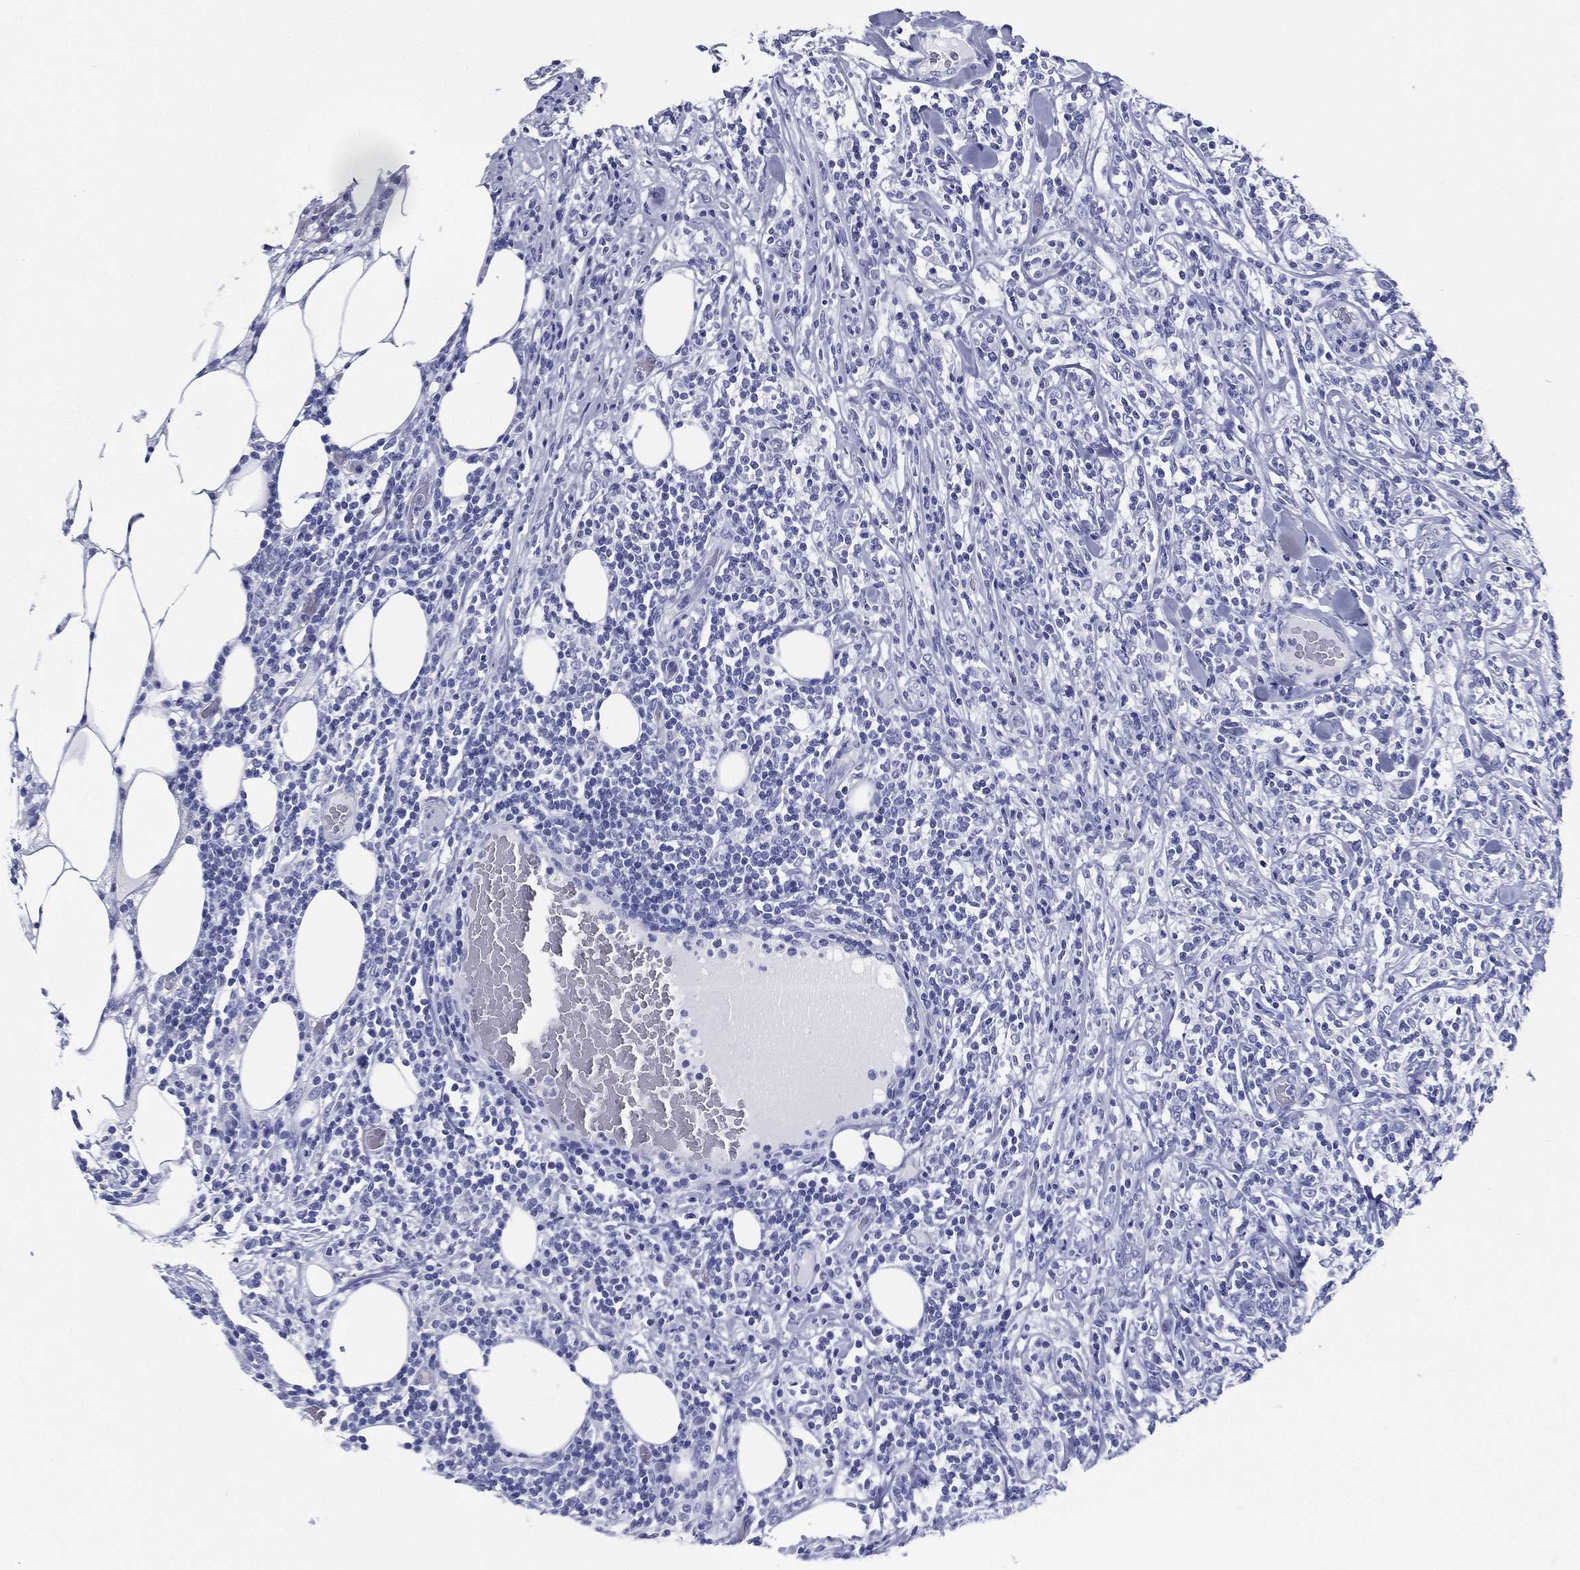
{"staining": {"intensity": "negative", "quantity": "none", "location": "none"}, "tissue": "lymphoma", "cell_type": "Tumor cells", "image_type": "cancer", "snomed": [{"axis": "morphology", "description": "Malignant lymphoma, non-Hodgkin's type, High grade"}, {"axis": "topography", "description": "Lymph node"}], "caption": "Tumor cells show no significant staining in lymphoma.", "gene": "RSPH4A", "patient": {"sex": "female", "age": 84}}